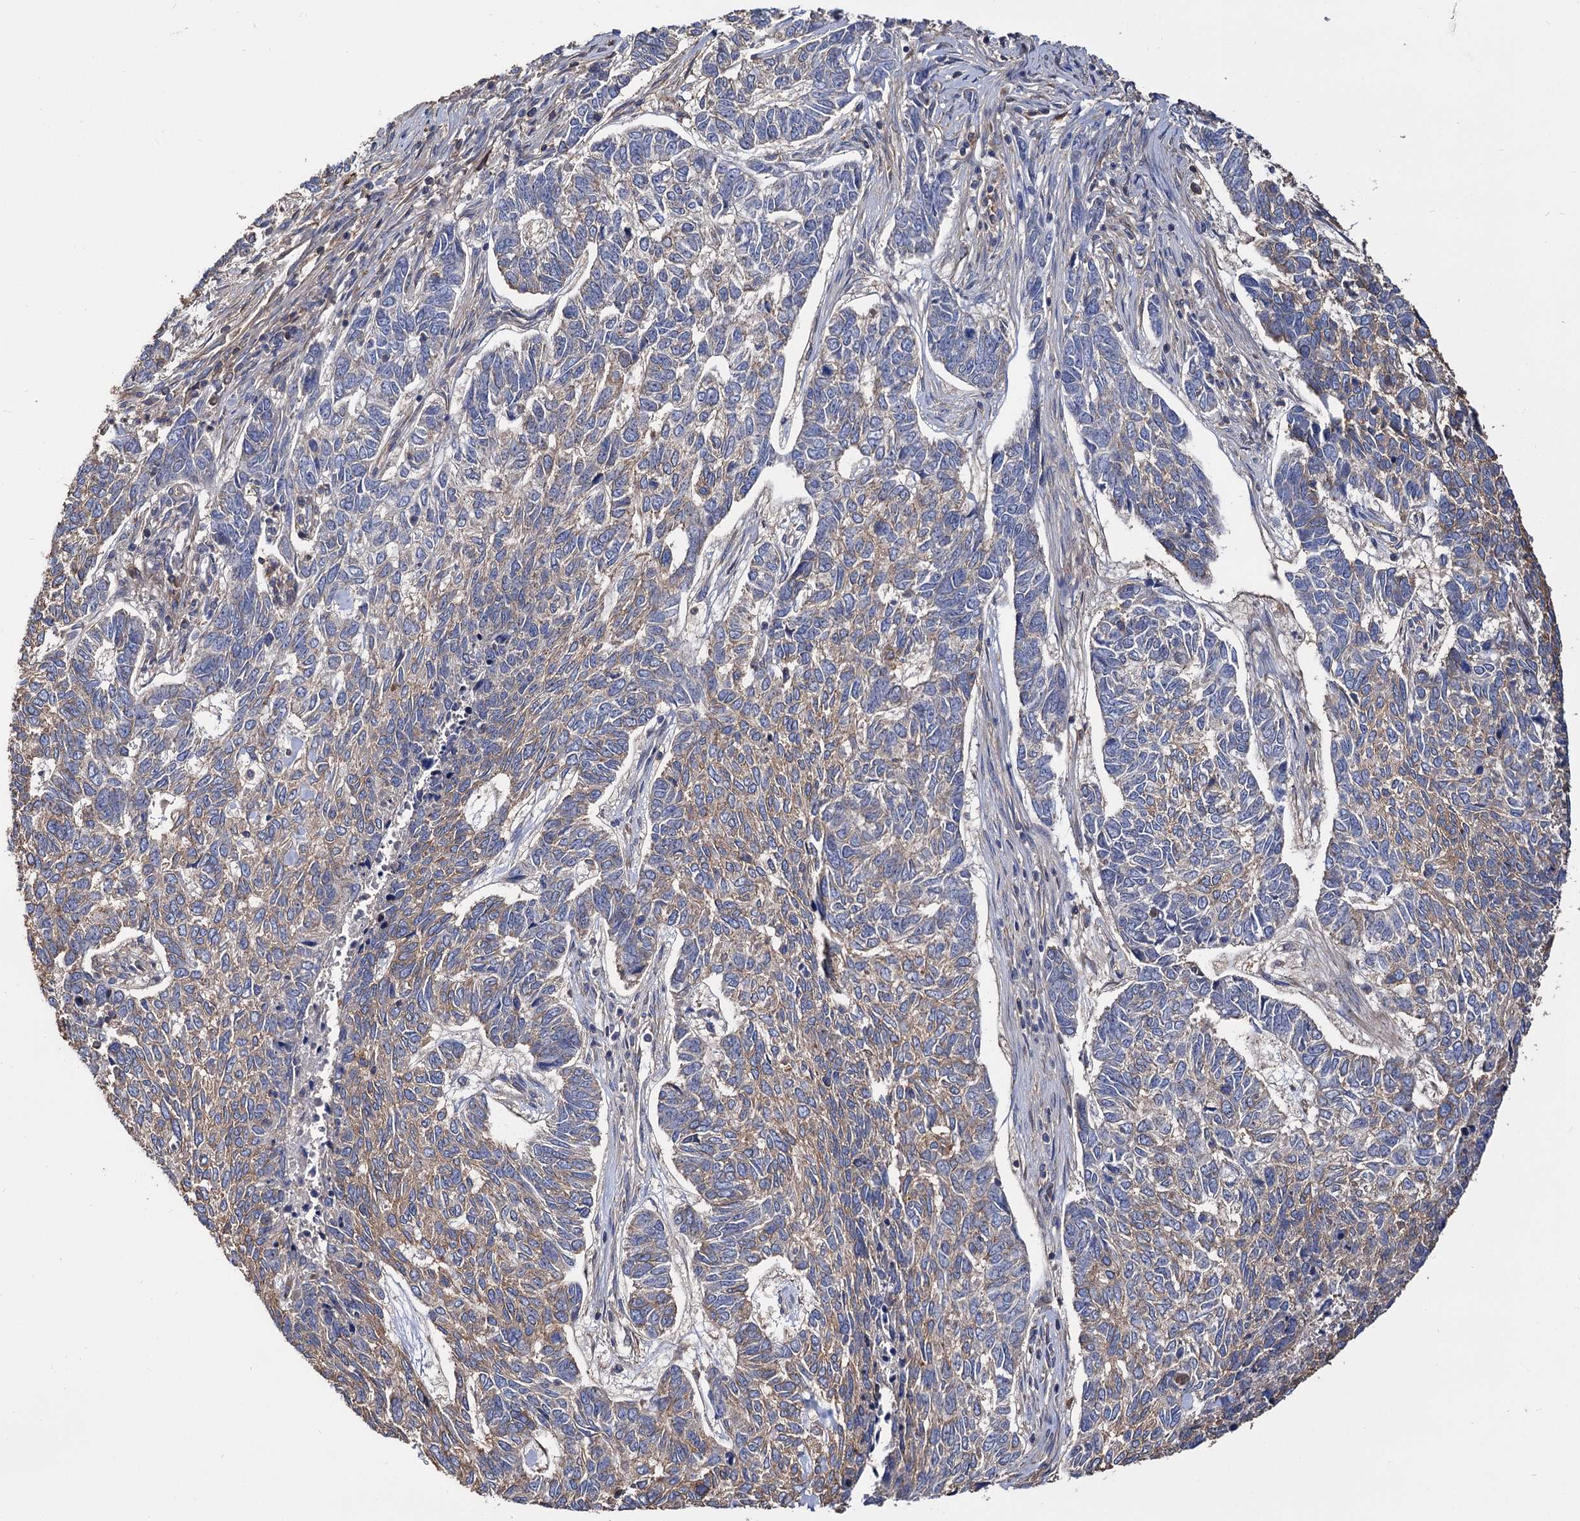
{"staining": {"intensity": "weak", "quantity": "25%-75%", "location": "cytoplasmic/membranous"}, "tissue": "skin cancer", "cell_type": "Tumor cells", "image_type": "cancer", "snomed": [{"axis": "morphology", "description": "Basal cell carcinoma"}, {"axis": "topography", "description": "Skin"}], "caption": "Immunohistochemistry (IHC) of skin basal cell carcinoma exhibits low levels of weak cytoplasmic/membranous staining in about 25%-75% of tumor cells.", "gene": "IDI1", "patient": {"sex": "female", "age": 65}}